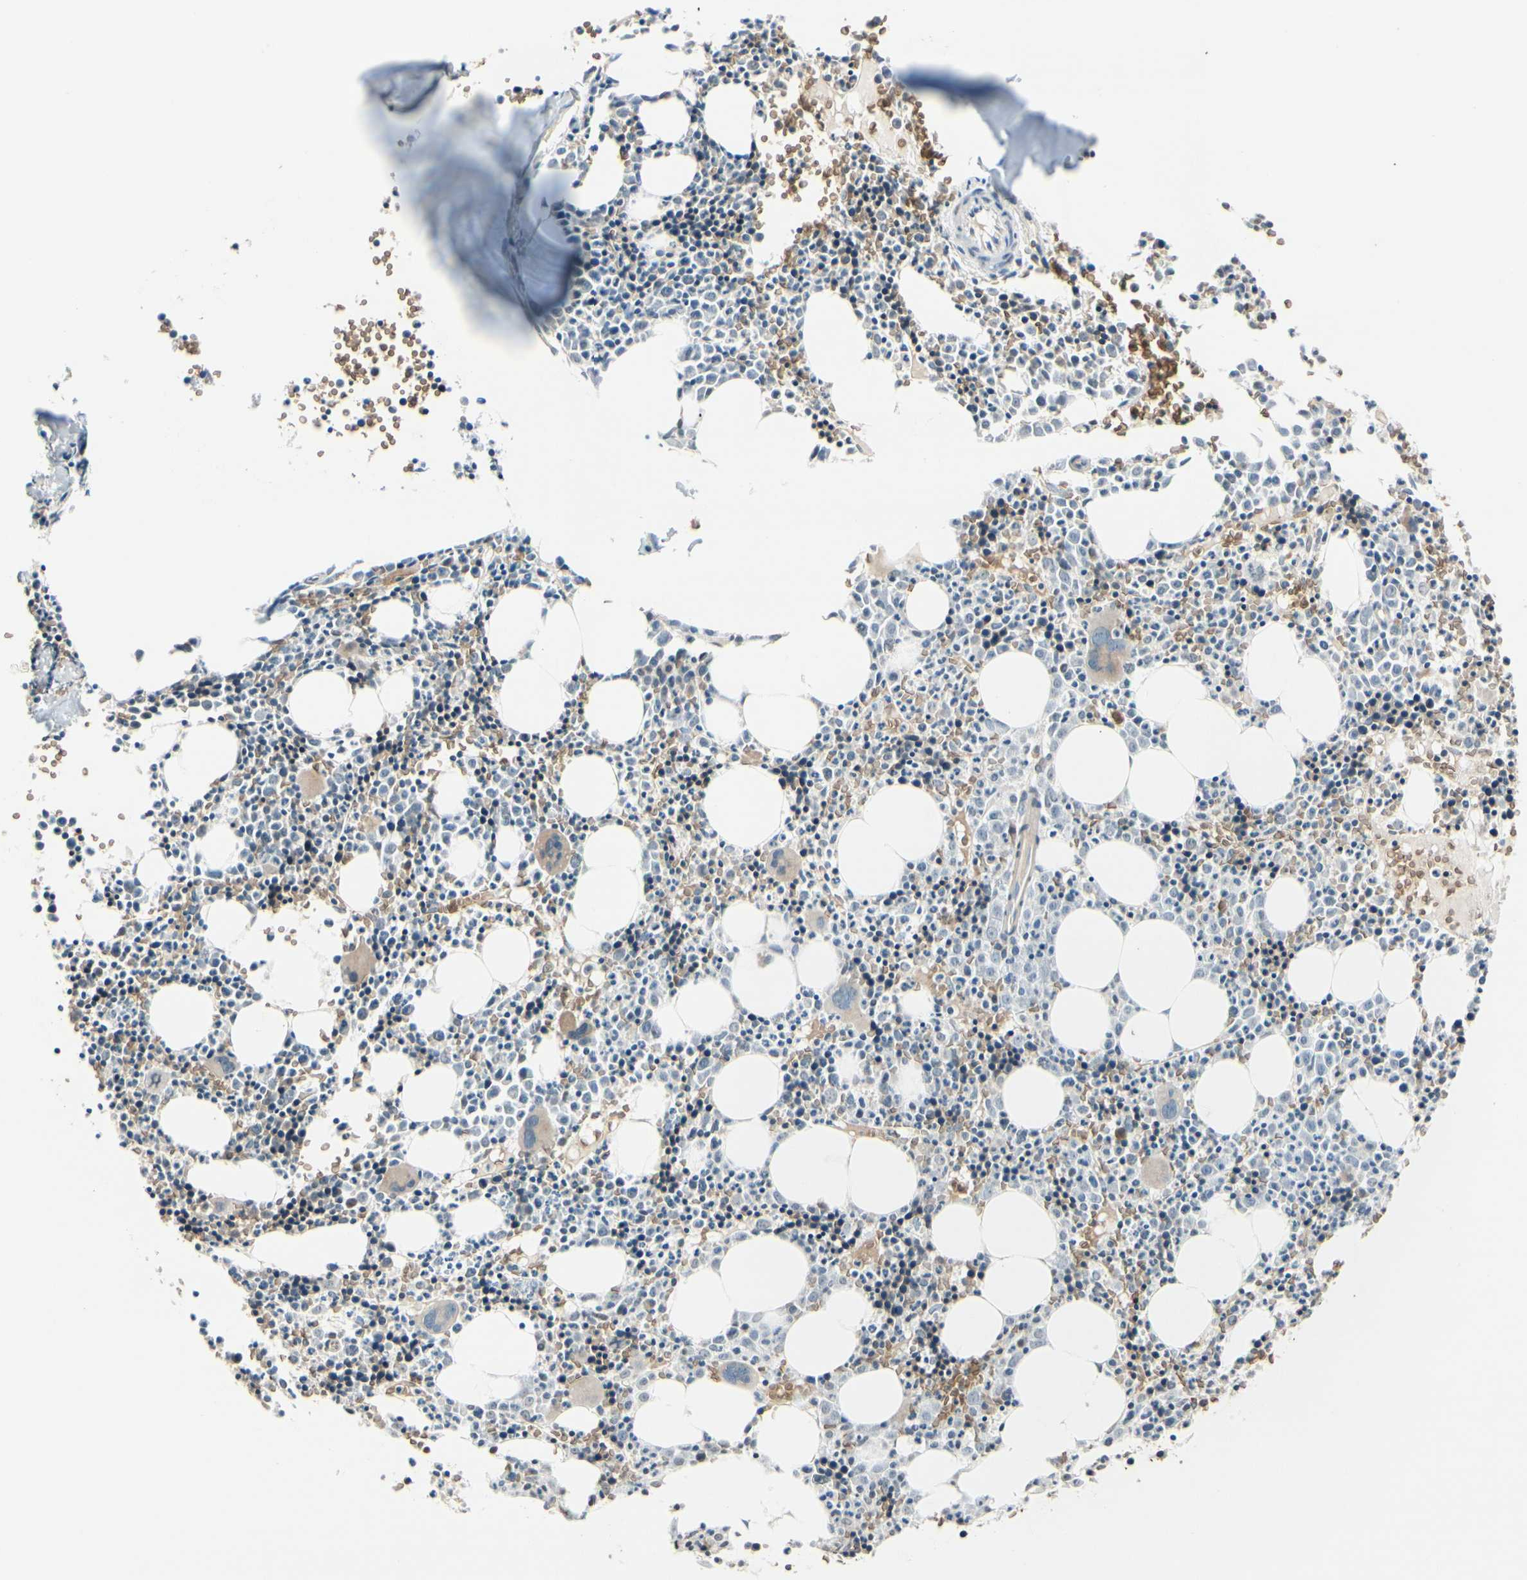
{"staining": {"intensity": "weak", "quantity": "<25%", "location": "cytoplasmic/membranous"}, "tissue": "bone marrow", "cell_type": "Hematopoietic cells", "image_type": "normal", "snomed": [{"axis": "morphology", "description": "Normal tissue, NOS"}, {"axis": "morphology", "description": "Inflammation, NOS"}, {"axis": "topography", "description": "Bone marrow"}], "caption": "An immunohistochemistry micrograph of unremarkable bone marrow is shown. There is no staining in hematopoietic cells of bone marrow.", "gene": "GYPC", "patient": {"sex": "female", "age": 17}}